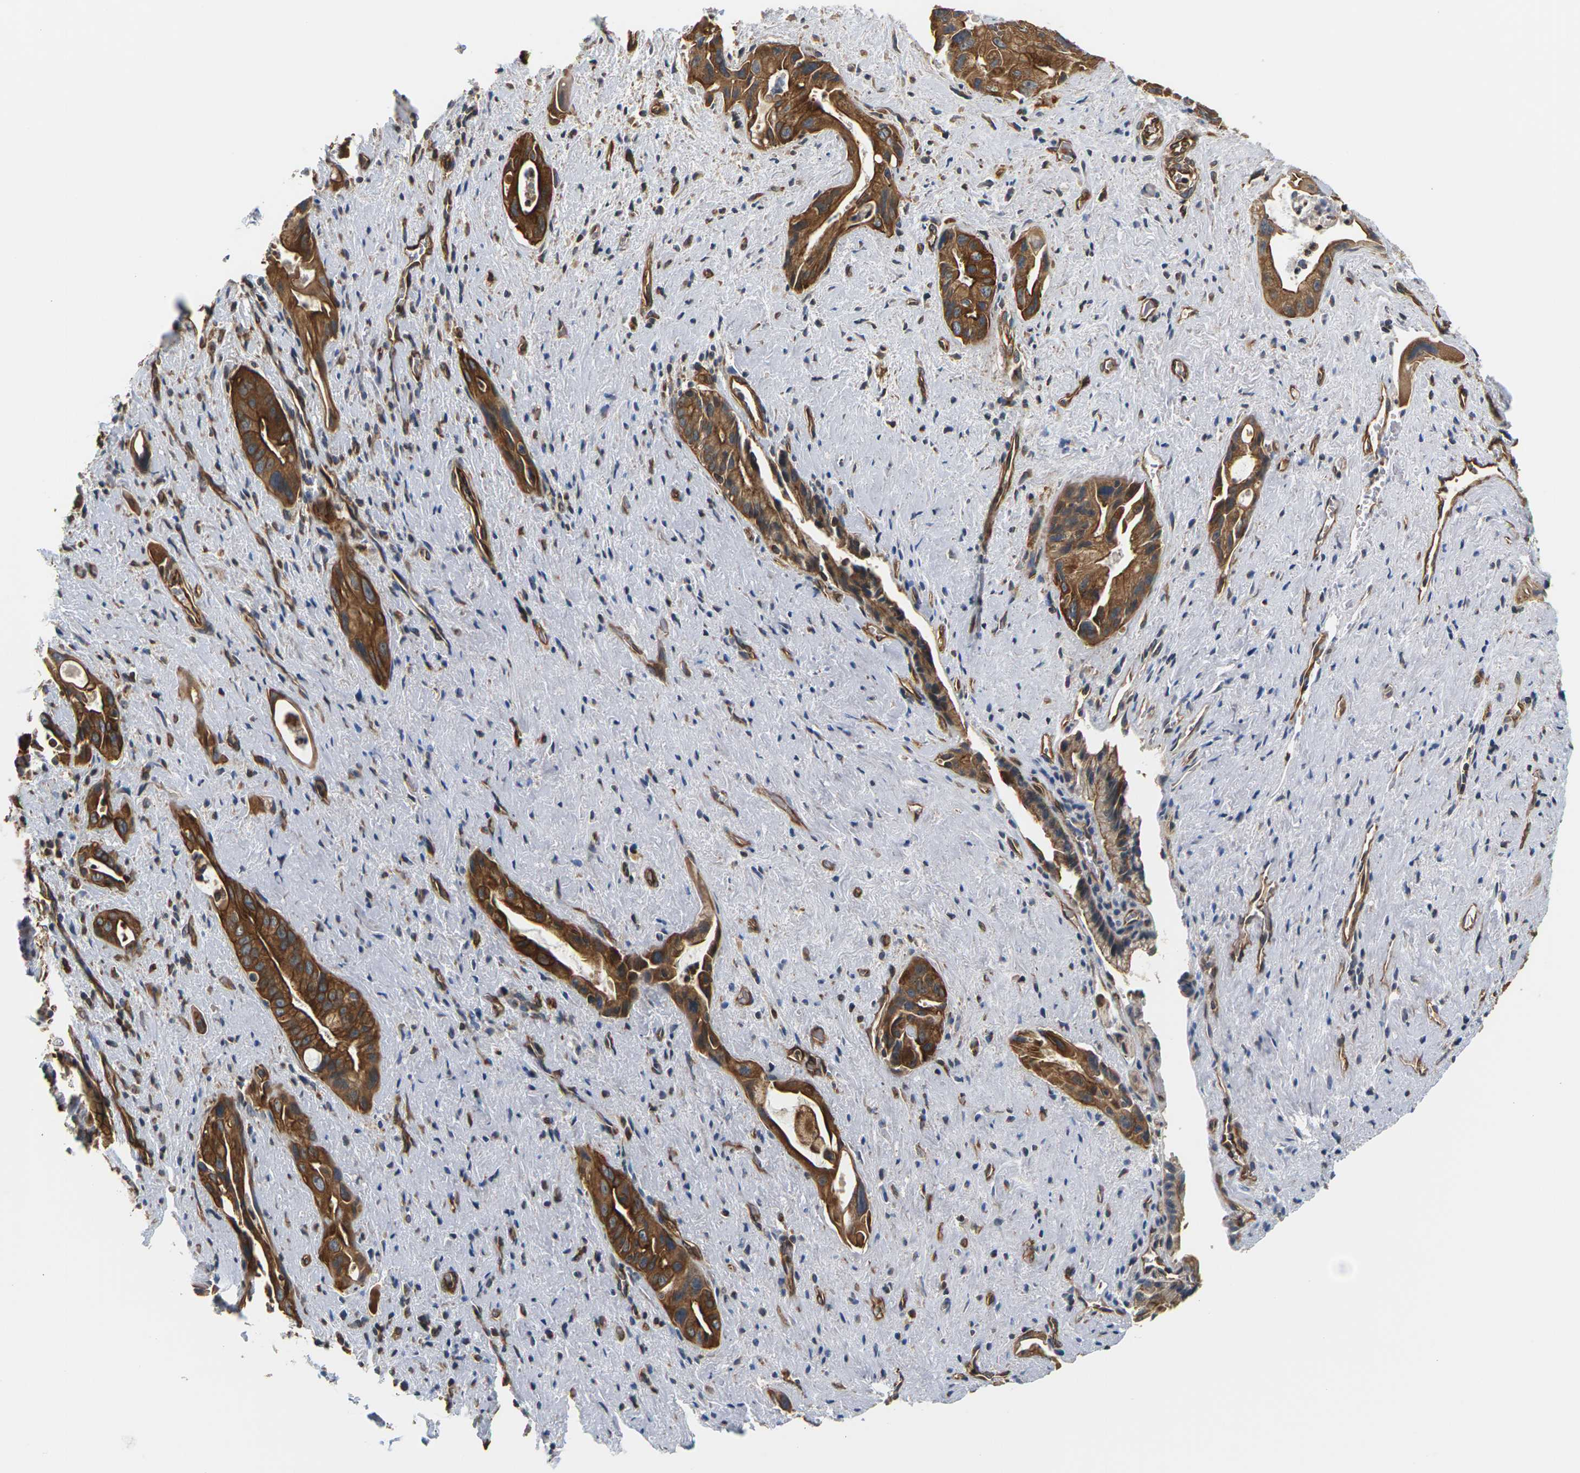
{"staining": {"intensity": "strong", "quantity": ">75%", "location": "cytoplasmic/membranous"}, "tissue": "pancreatic cancer", "cell_type": "Tumor cells", "image_type": "cancer", "snomed": [{"axis": "morphology", "description": "Adenocarcinoma, NOS"}, {"axis": "topography", "description": "Pancreas"}], "caption": "Immunohistochemical staining of pancreatic cancer reveals high levels of strong cytoplasmic/membranous expression in about >75% of tumor cells.", "gene": "PCDHB4", "patient": {"sex": "male", "age": 77}}